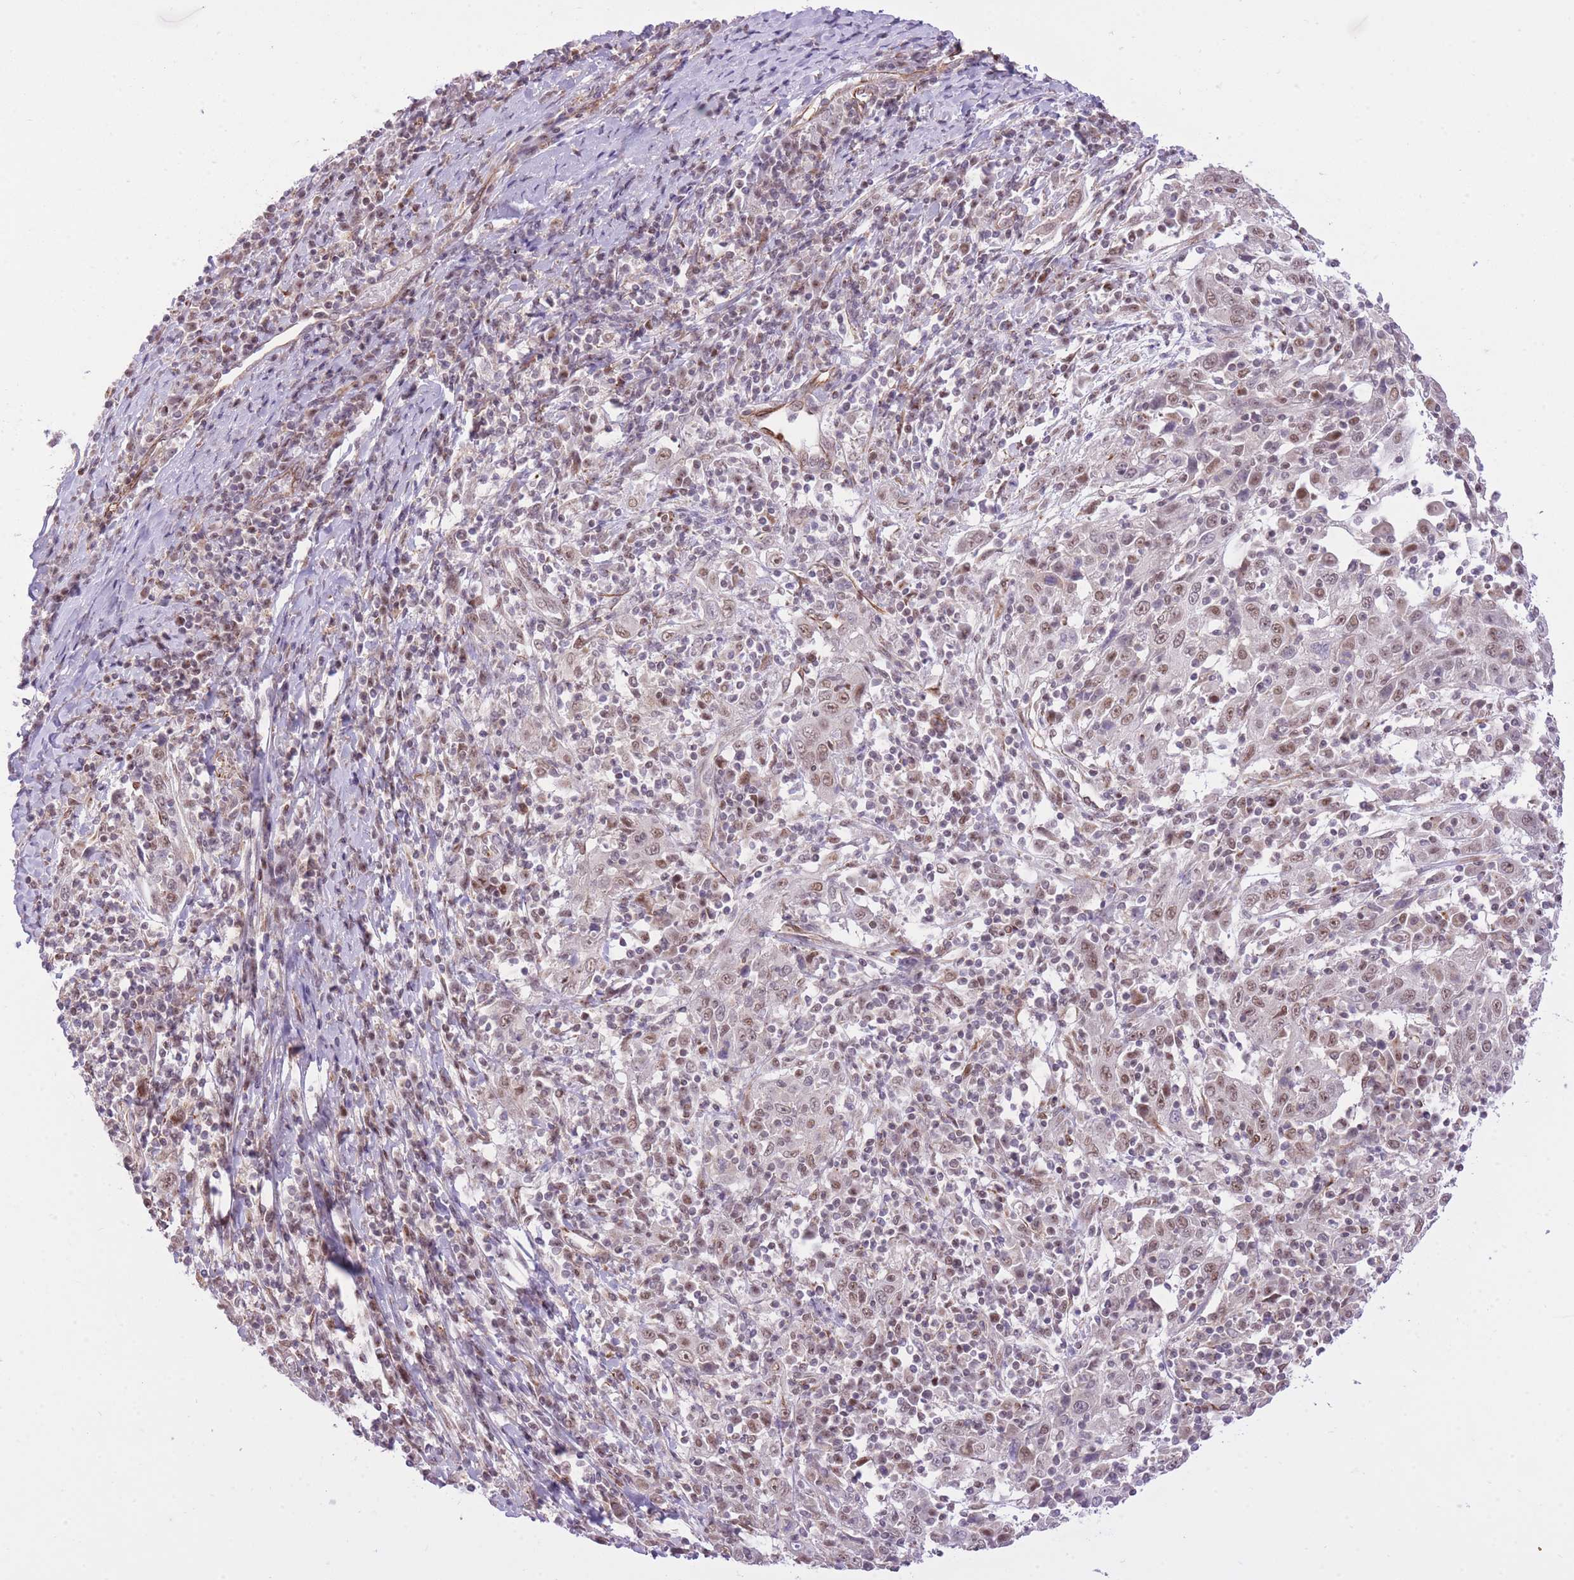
{"staining": {"intensity": "weak", "quantity": ">75%", "location": "nuclear"}, "tissue": "cervical cancer", "cell_type": "Tumor cells", "image_type": "cancer", "snomed": [{"axis": "morphology", "description": "Squamous cell carcinoma, NOS"}, {"axis": "topography", "description": "Cervix"}], "caption": "Weak nuclear expression is appreciated in approximately >75% of tumor cells in cervical squamous cell carcinoma. Using DAB (brown) and hematoxylin (blue) stains, captured at high magnification using brightfield microscopy.", "gene": "ELL", "patient": {"sex": "female", "age": 46}}